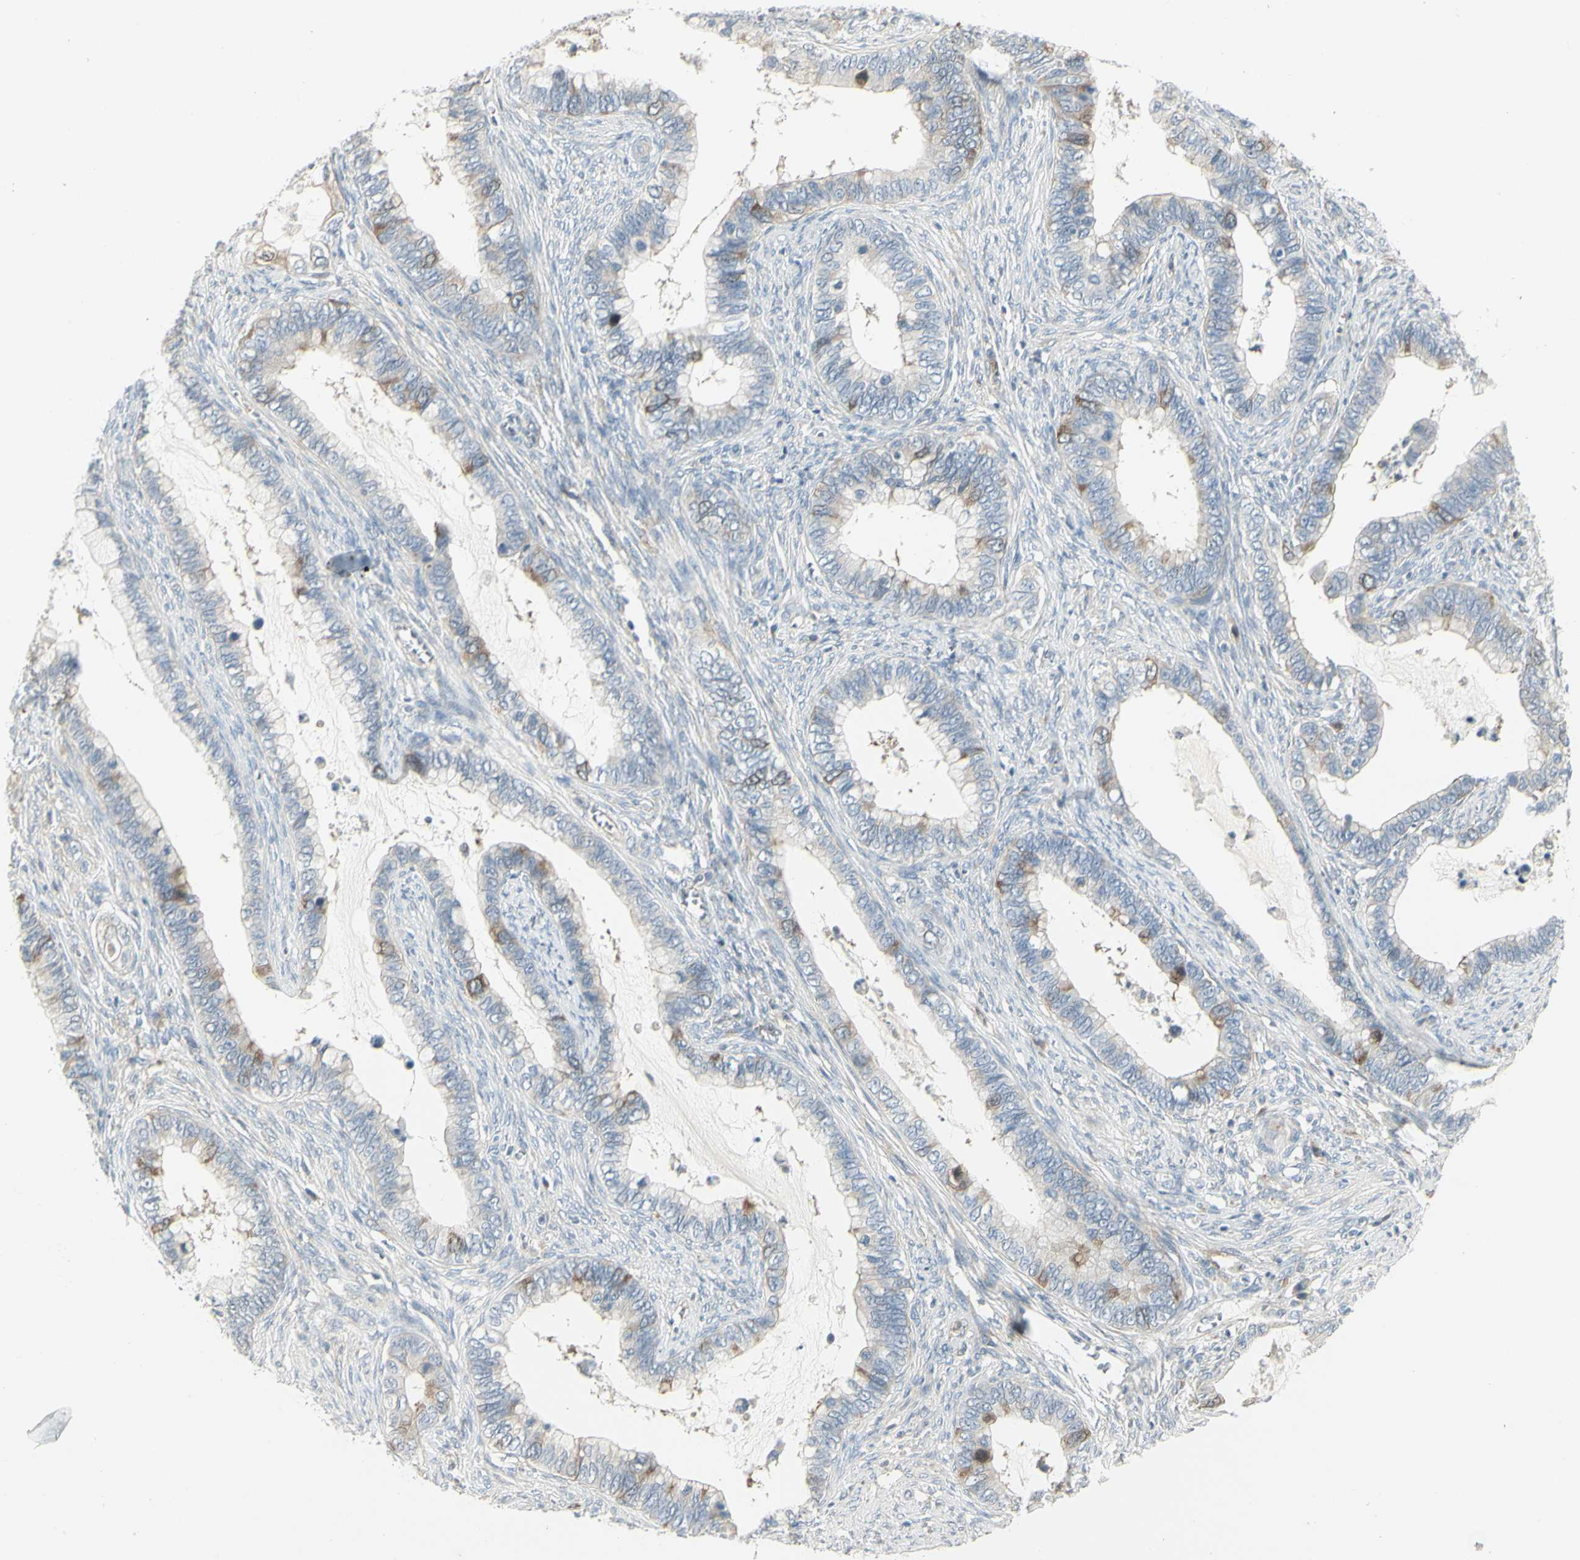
{"staining": {"intensity": "moderate", "quantity": "<25%", "location": "cytoplasmic/membranous"}, "tissue": "cervical cancer", "cell_type": "Tumor cells", "image_type": "cancer", "snomed": [{"axis": "morphology", "description": "Adenocarcinoma, NOS"}, {"axis": "topography", "description": "Cervix"}], "caption": "Immunohistochemistry (IHC) micrograph of human cervical cancer (adenocarcinoma) stained for a protein (brown), which exhibits low levels of moderate cytoplasmic/membranous positivity in about <25% of tumor cells.", "gene": "CCNB2", "patient": {"sex": "female", "age": 44}}